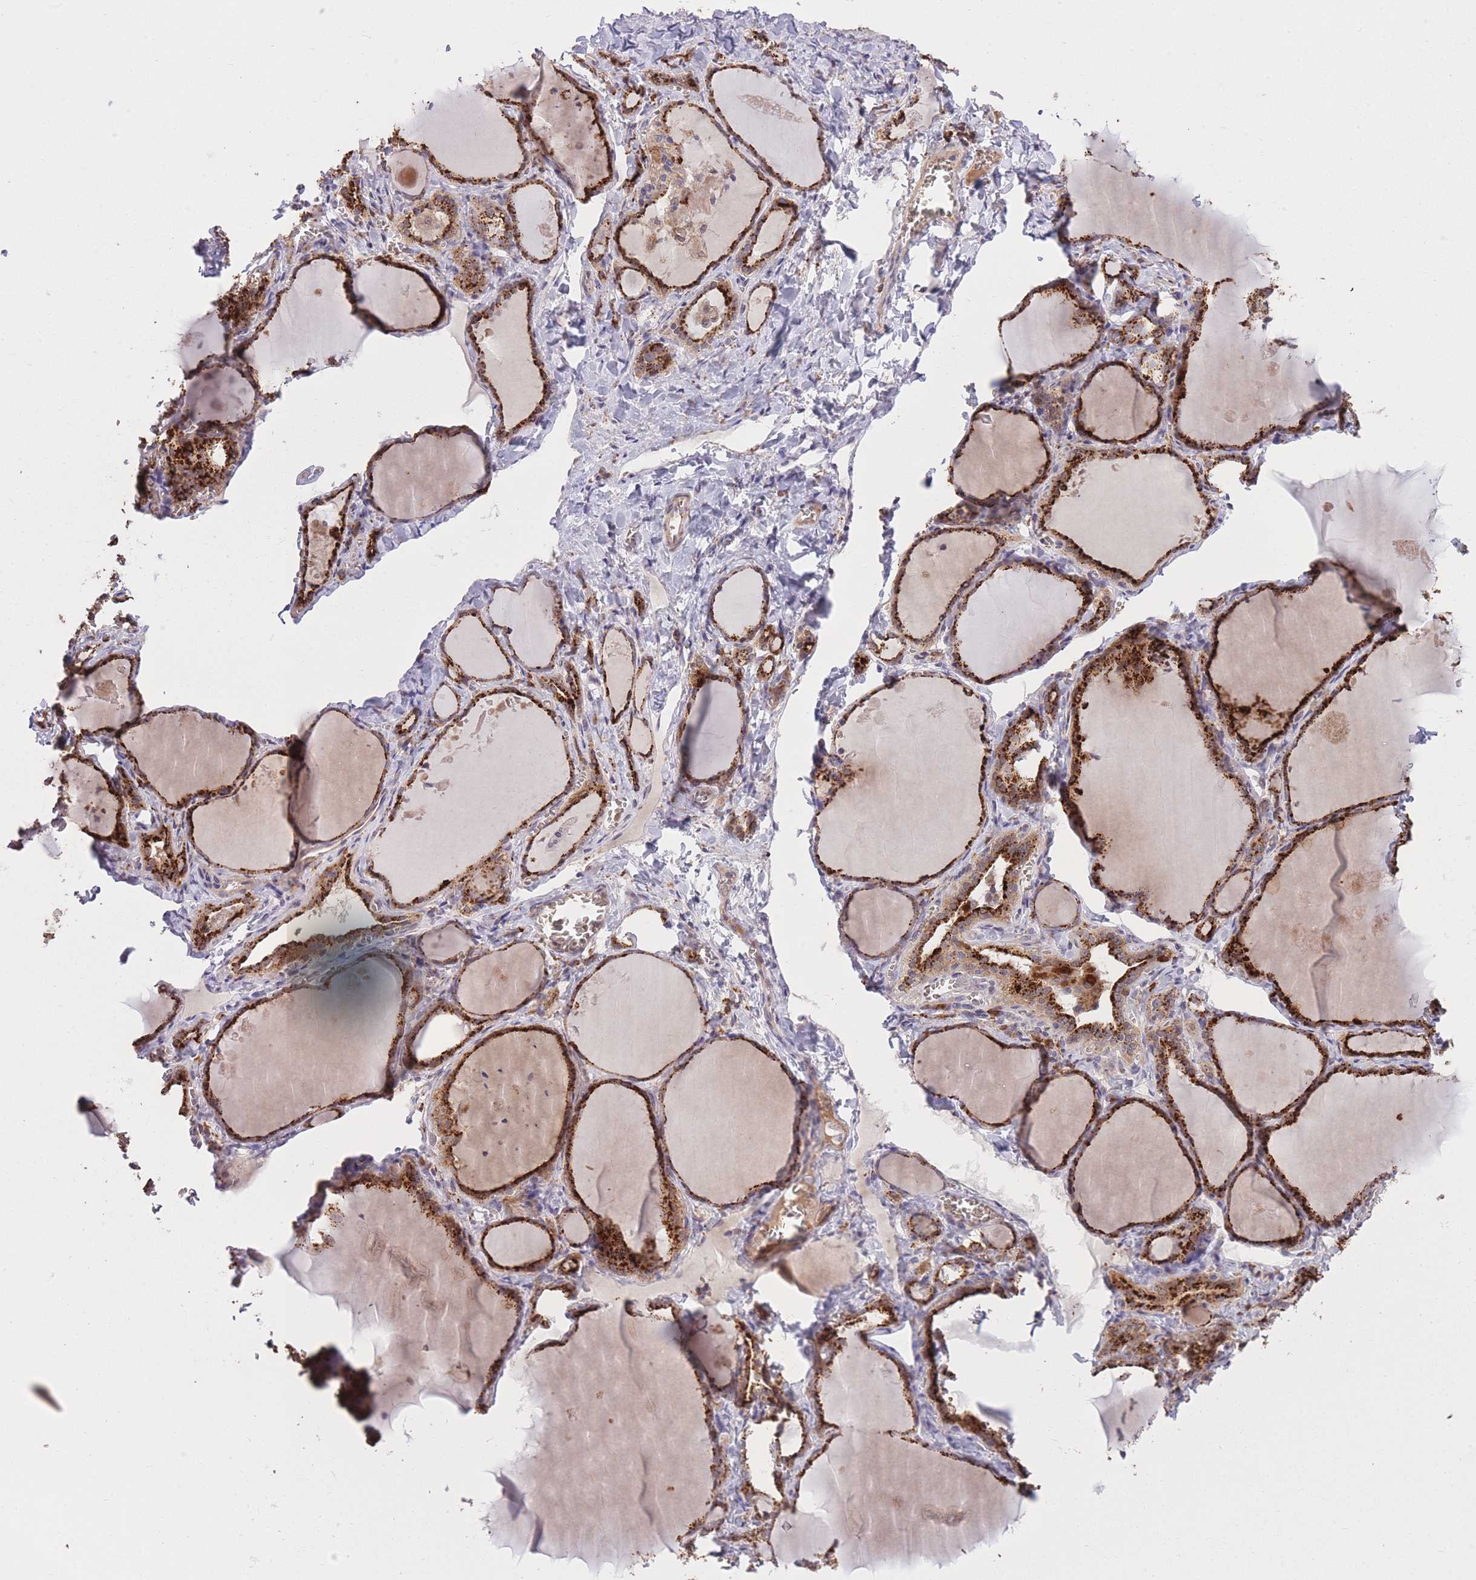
{"staining": {"intensity": "strong", "quantity": ">75%", "location": "cytoplasmic/membranous"}, "tissue": "thyroid gland", "cell_type": "Glandular cells", "image_type": "normal", "snomed": [{"axis": "morphology", "description": "Normal tissue, NOS"}, {"axis": "topography", "description": "Thyroid gland"}], "caption": "Brown immunohistochemical staining in unremarkable human thyroid gland reveals strong cytoplasmic/membranous expression in about >75% of glandular cells. The staining was performed using DAB to visualize the protein expression in brown, while the nuclei were stained in blue with hematoxylin (Magnification: 20x).", "gene": "POLR3F", "patient": {"sex": "female", "age": 42}}